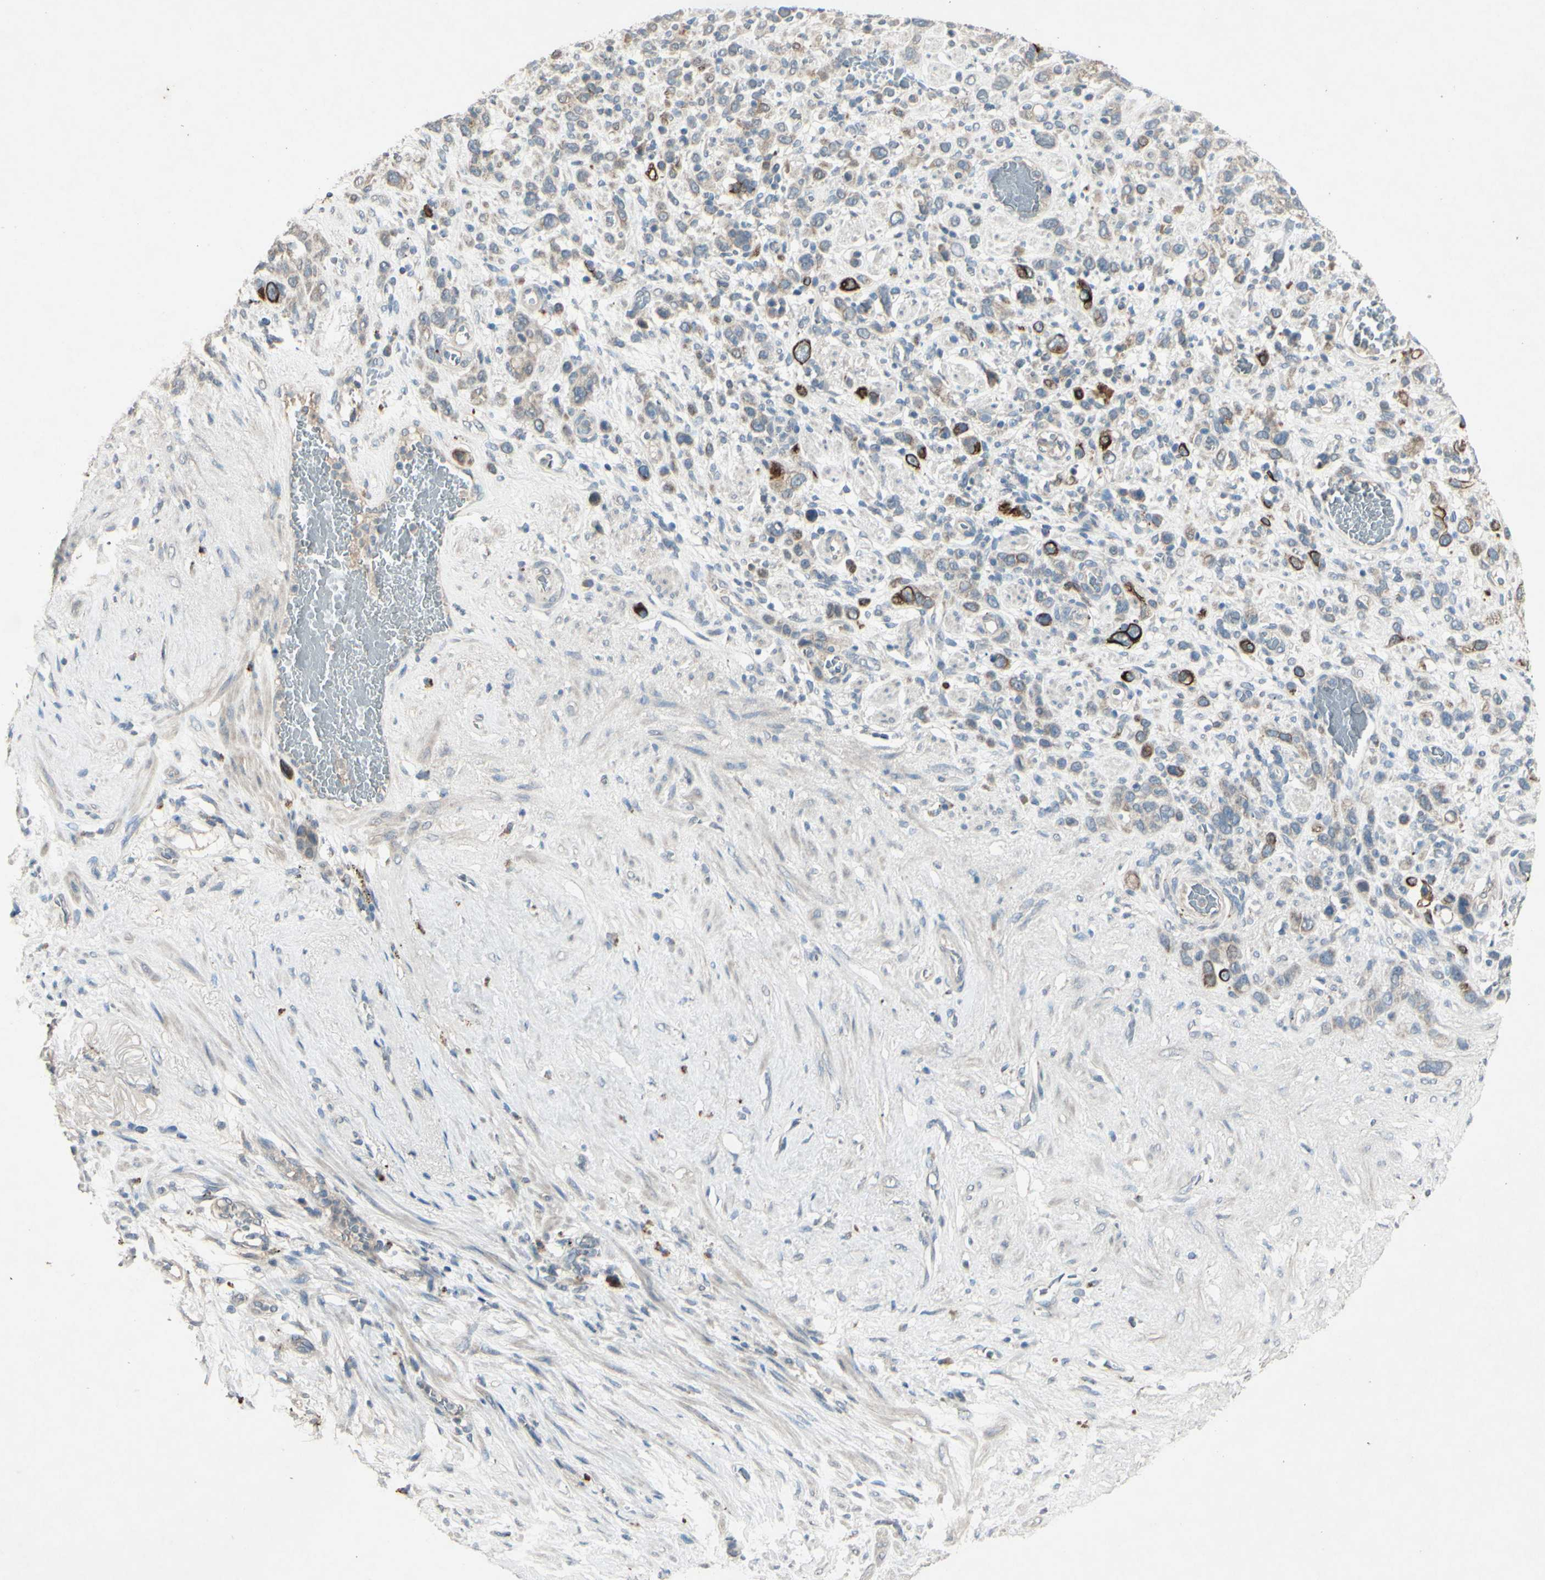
{"staining": {"intensity": "strong", "quantity": "<25%", "location": "cytoplasmic/membranous"}, "tissue": "stomach cancer", "cell_type": "Tumor cells", "image_type": "cancer", "snomed": [{"axis": "morphology", "description": "Adenocarcinoma, NOS"}, {"axis": "morphology", "description": "Adenocarcinoma, High grade"}, {"axis": "topography", "description": "Stomach, upper"}, {"axis": "topography", "description": "Stomach, lower"}], "caption": "Stomach cancer stained with immunohistochemistry (IHC) demonstrates strong cytoplasmic/membranous expression in approximately <25% of tumor cells. (DAB = brown stain, brightfield microscopy at high magnification).", "gene": "TIMM21", "patient": {"sex": "female", "age": 65}}